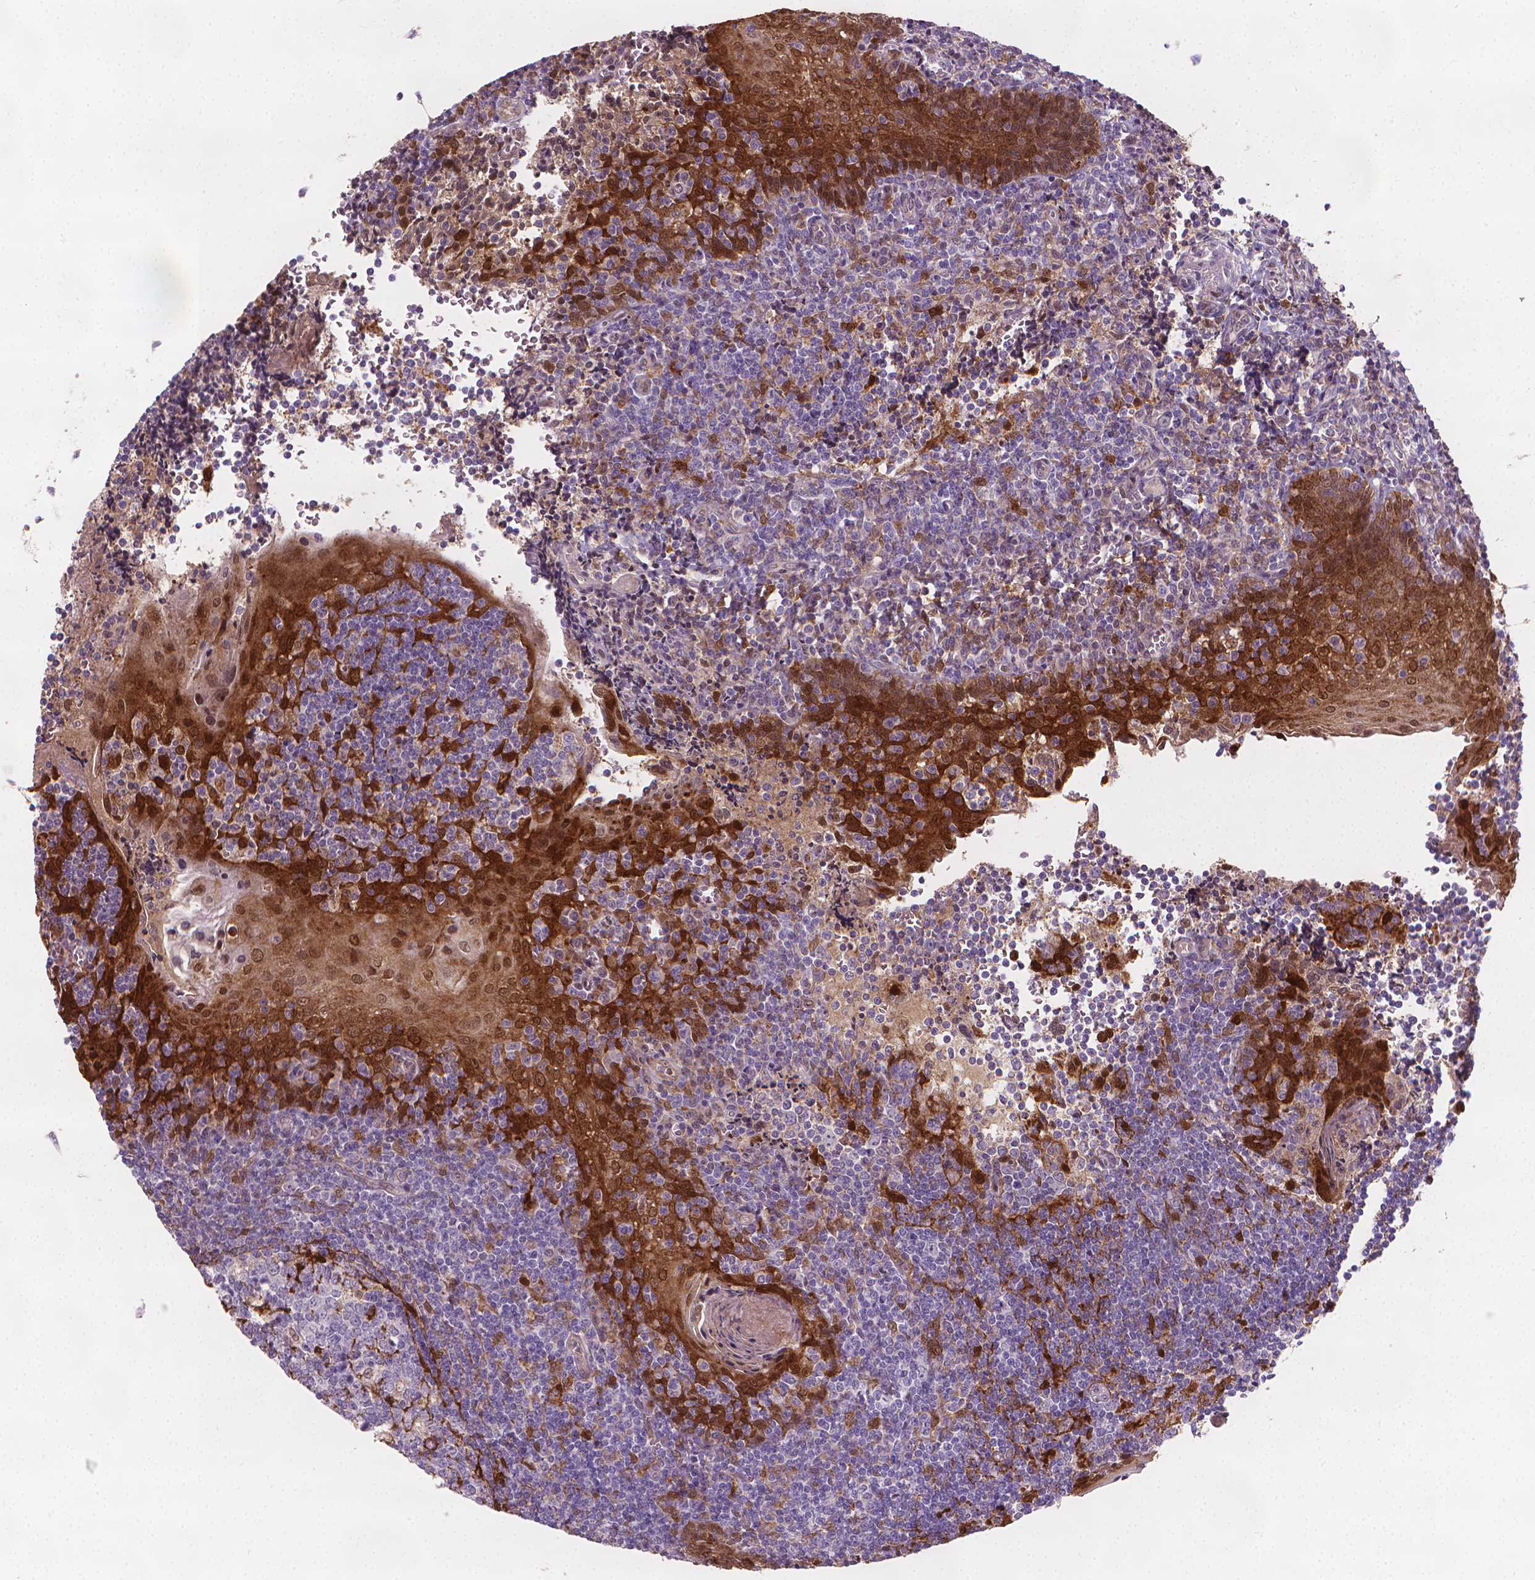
{"staining": {"intensity": "strong", "quantity": "<25%", "location": "cytoplasmic/membranous"}, "tissue": "tonsil", "cell_type": "Germinal center cells", "image_type": "normal", "snomed": [{"axis": "morphology", "description": "Normal tissue, NOS"}, {"axis": "morphology", "description": "Inflammation, NOS"}, {"axis": "topography", "description": "Tonsil"}], "caption": "IHC photomicrograph of unremarkable tonsil: human tonsil stained using immunohistochemistry displays medium levels of strong protein expression localized specifically in the cytoplasmic/membranous of germinal center cells, appearing as a cytoplasmic/membranous brown color.", "gene": "TNFAIP2", "patient": {"sex": "female", "age": 31}}